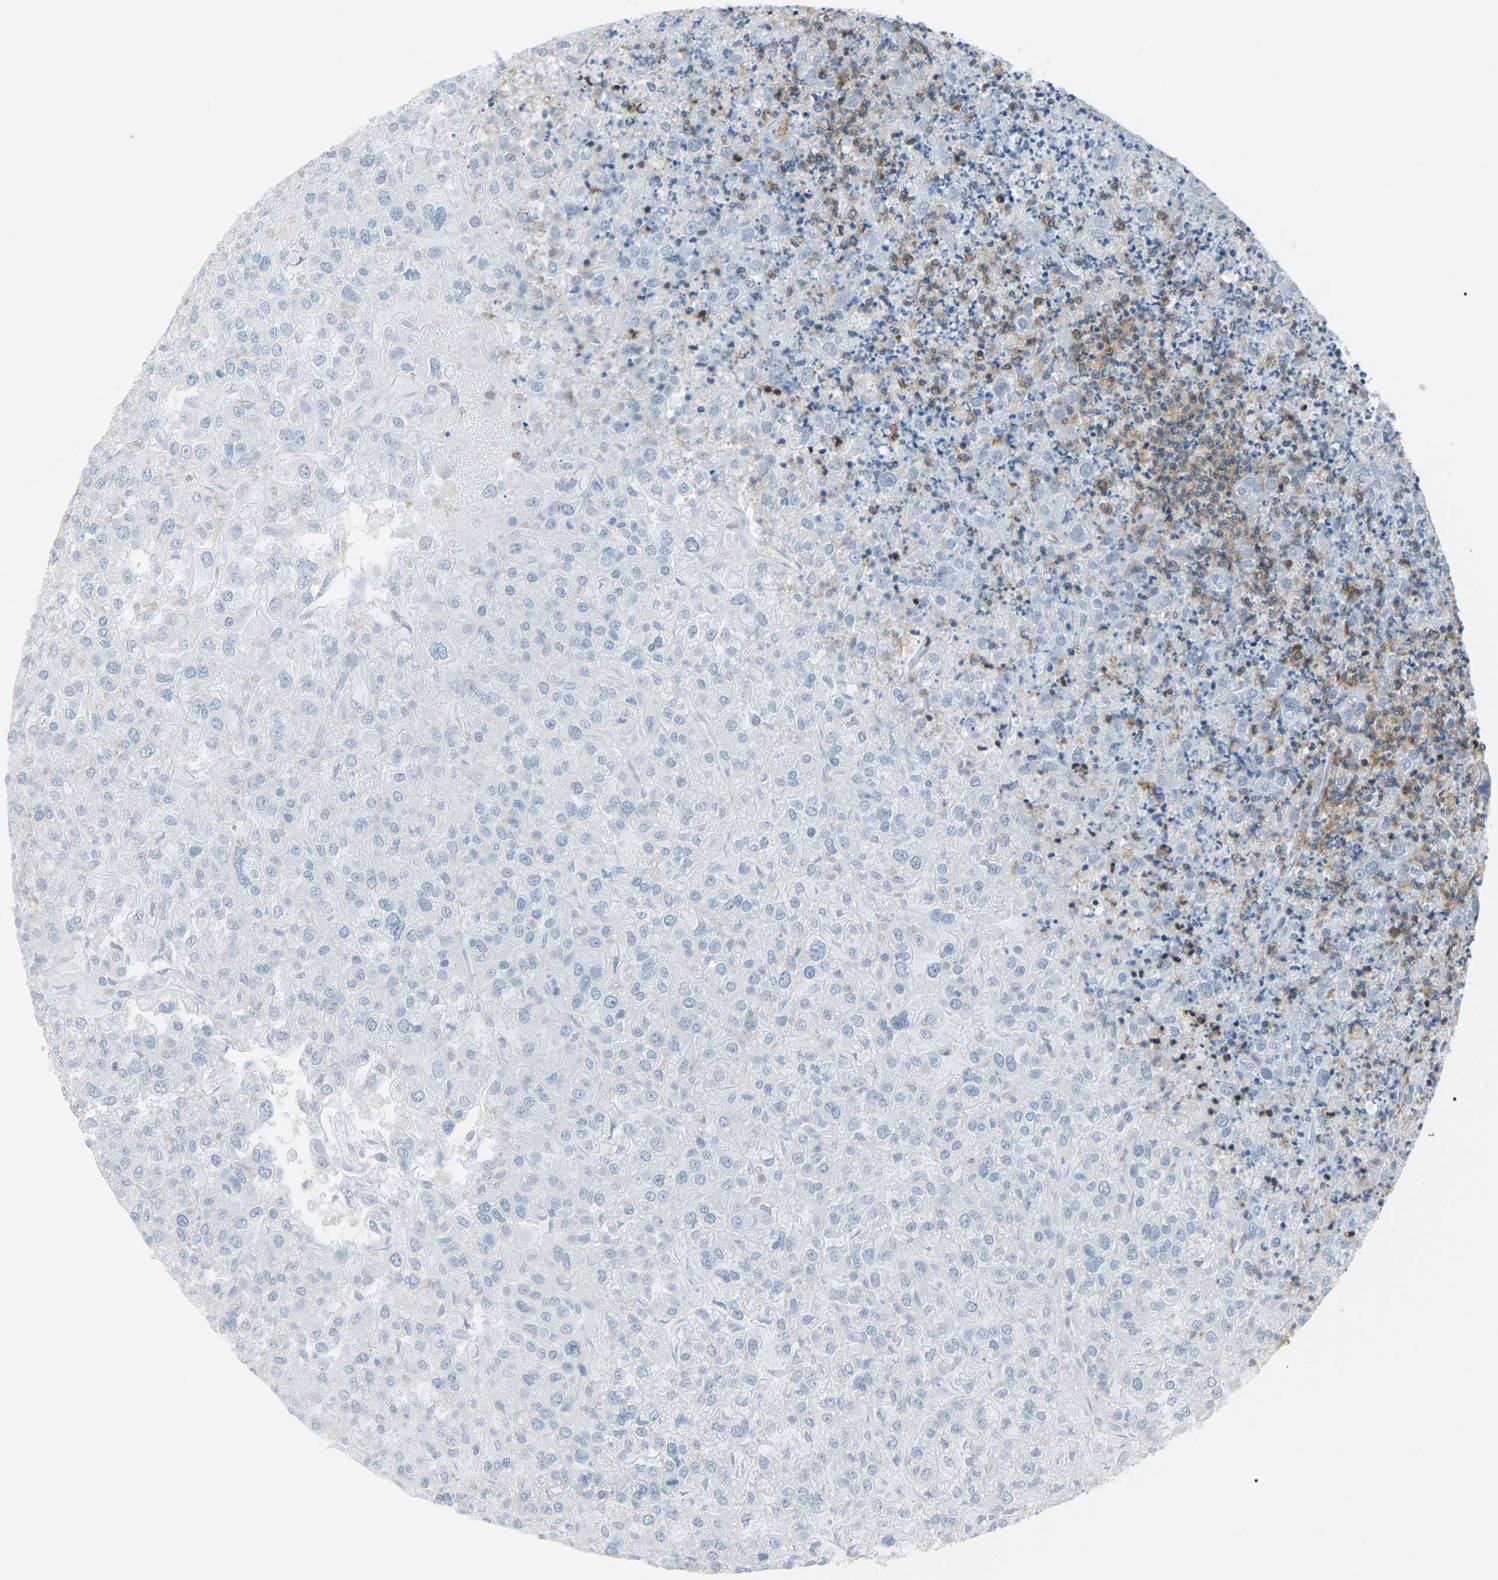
{"staining": {"intensity": "negative", "quantity": "none", "location": "none"}, "tissue": "renal cancer", "cell_type": "Tumor cells", "image_type": "cancer", "snomed": [{"axis": "morphology", "description": "Adenocarcinoma, NOS"}, {"axis": "topography", "description": "Kidney"}], "caption": "Immunohistochemistry (IHC) of renal cancer shows no positivity in tumor cells.", "gene": "ARHGAP45", "patient": {"sex": "female", "age": 54}}